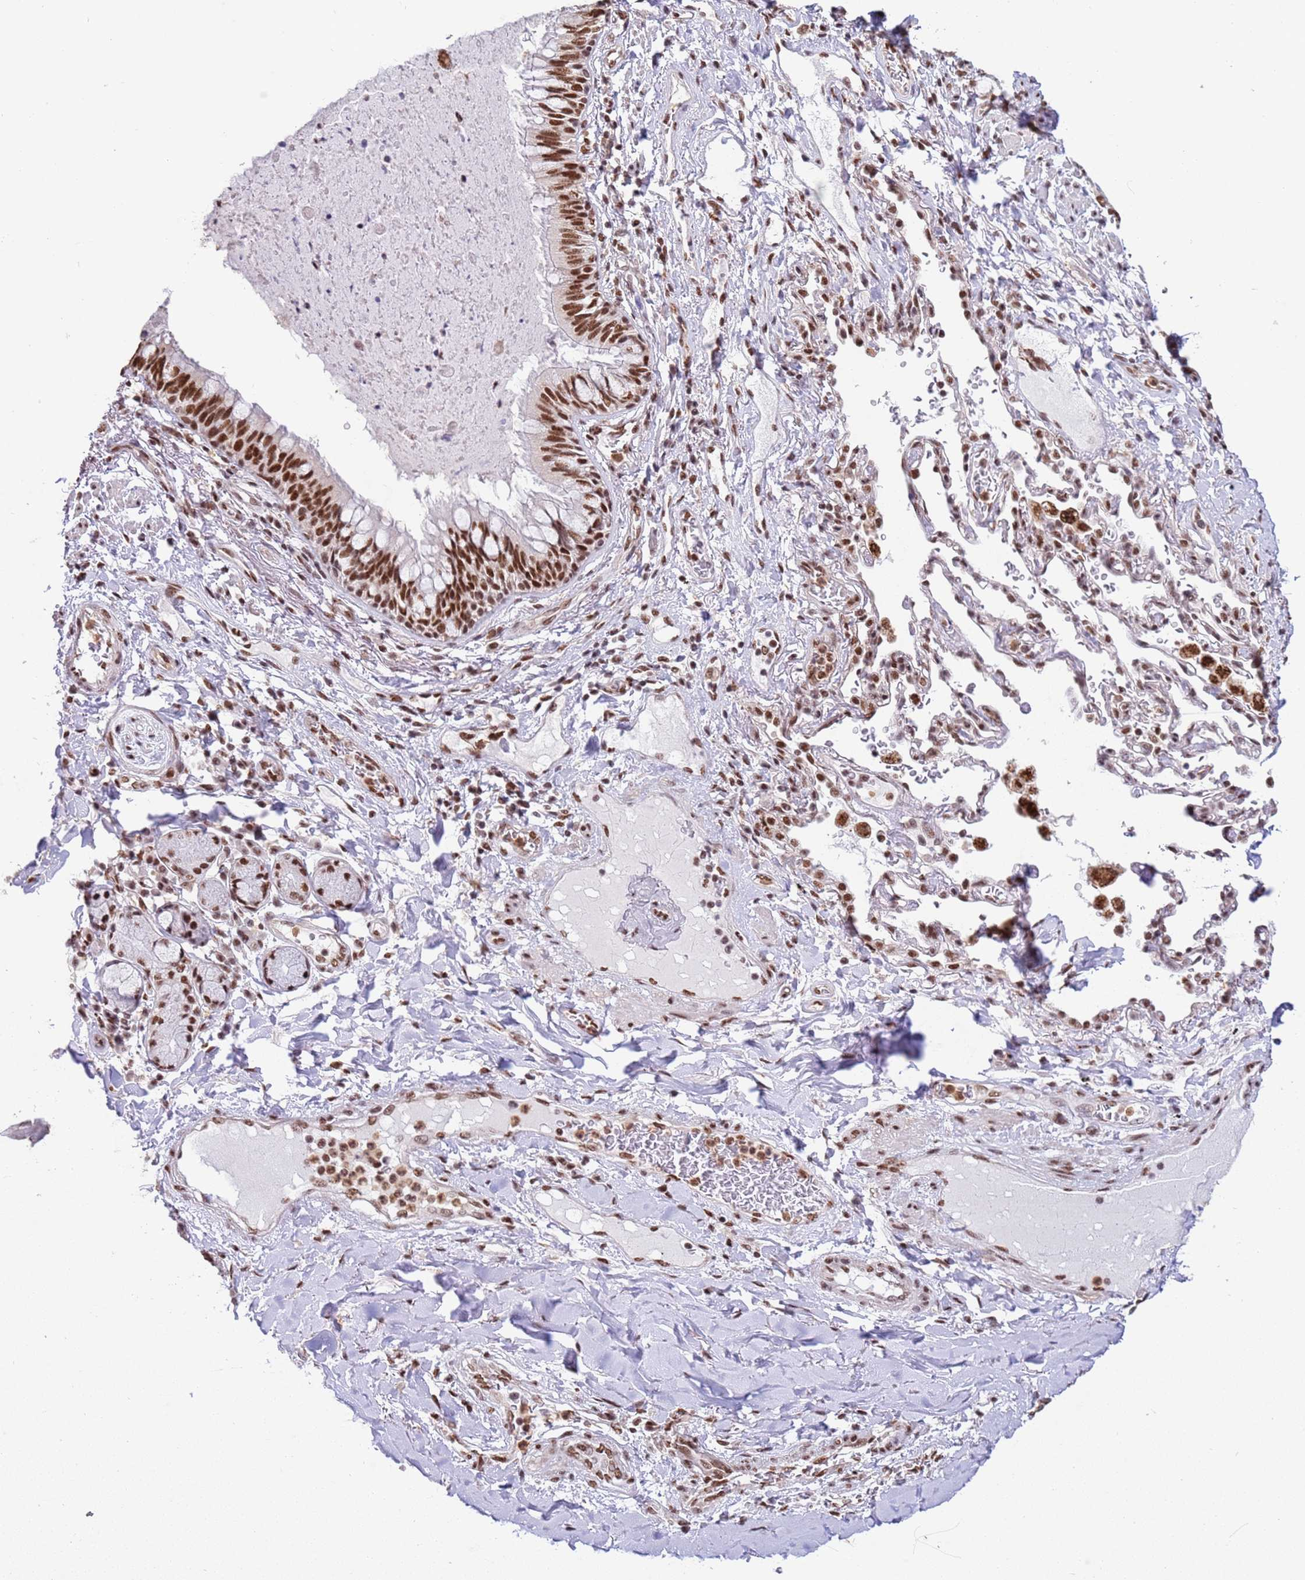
{"staining": {"intensity": "strong", "quantity": ">75%", "location": "nuclear"}, "tissue": "nasopharynx", "cell_type": "Respiratory epithelial cells", "image_type": "normal", "snomed": [{"axis": "morphology", "description": "Normal tissue, NOS"}, {"axis": "topography", "description": "Nasopharynx"}], "caption": "Approximately >75% of respiratory epithelial cells in unremarkable human nasopharynx exhibit strong nuclear protein positivity as visualized by brown immunohistochemical staining.", "gene": "ESF1", "patient": {"sex": "male", "age": 64}}